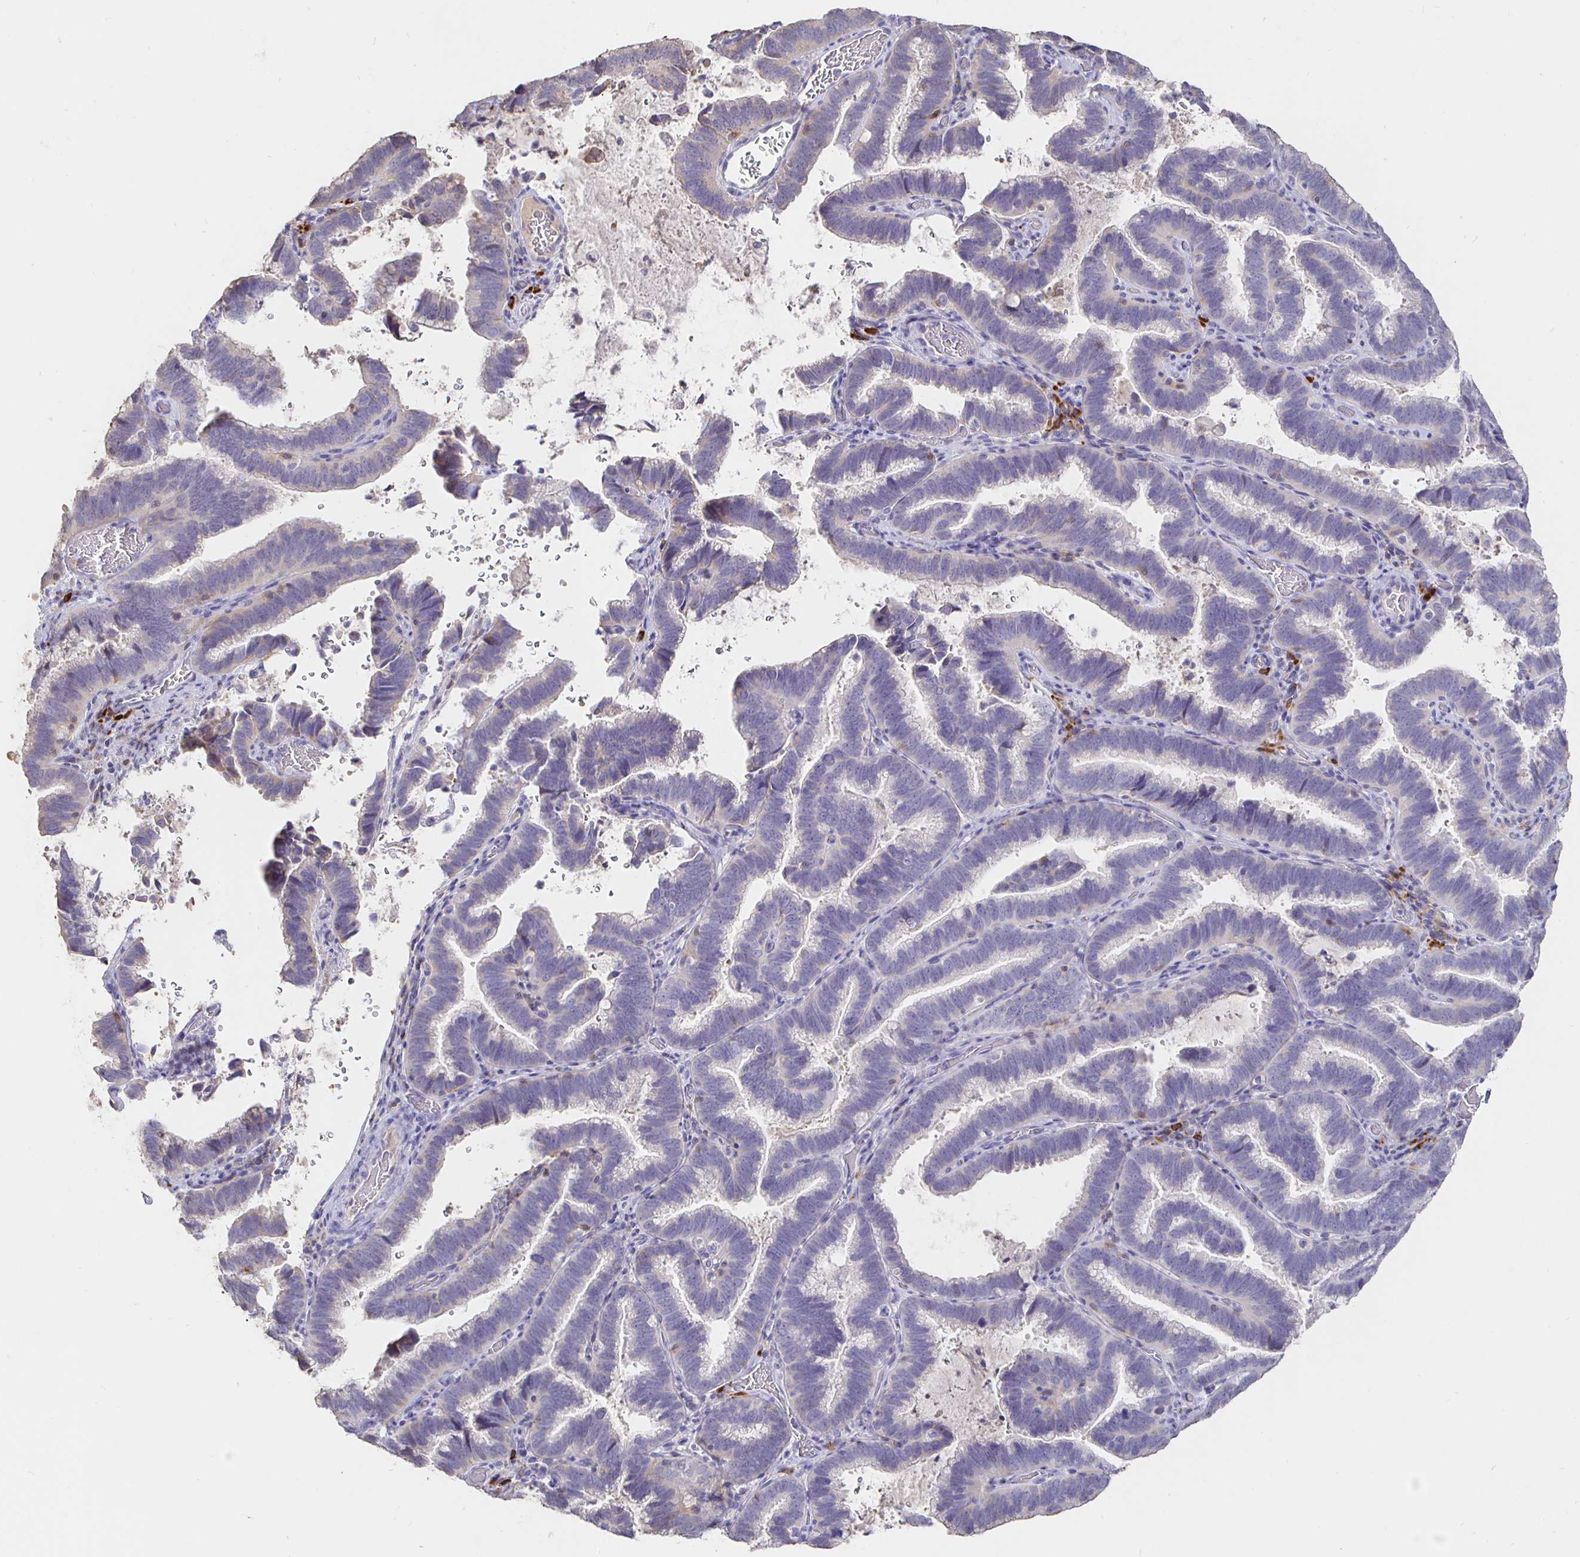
{"staining": {"intensity": "negative", "quantity": "none", "location": "none"}, "tissue": "cervical cancer", "cell_type": "Tumor cells", "image_type": "cancer", "snomed": [{"axis": "morphology", "description": "Adenocarcinoma, NOS"}, {"axis": "topography", "description": "Cervix"}], "caption": "IHC of human cervical cancer exhibits no positivity in tumor cells.", "gene": "CXCR3", "patient": {"sex": "female", "age": 61}}